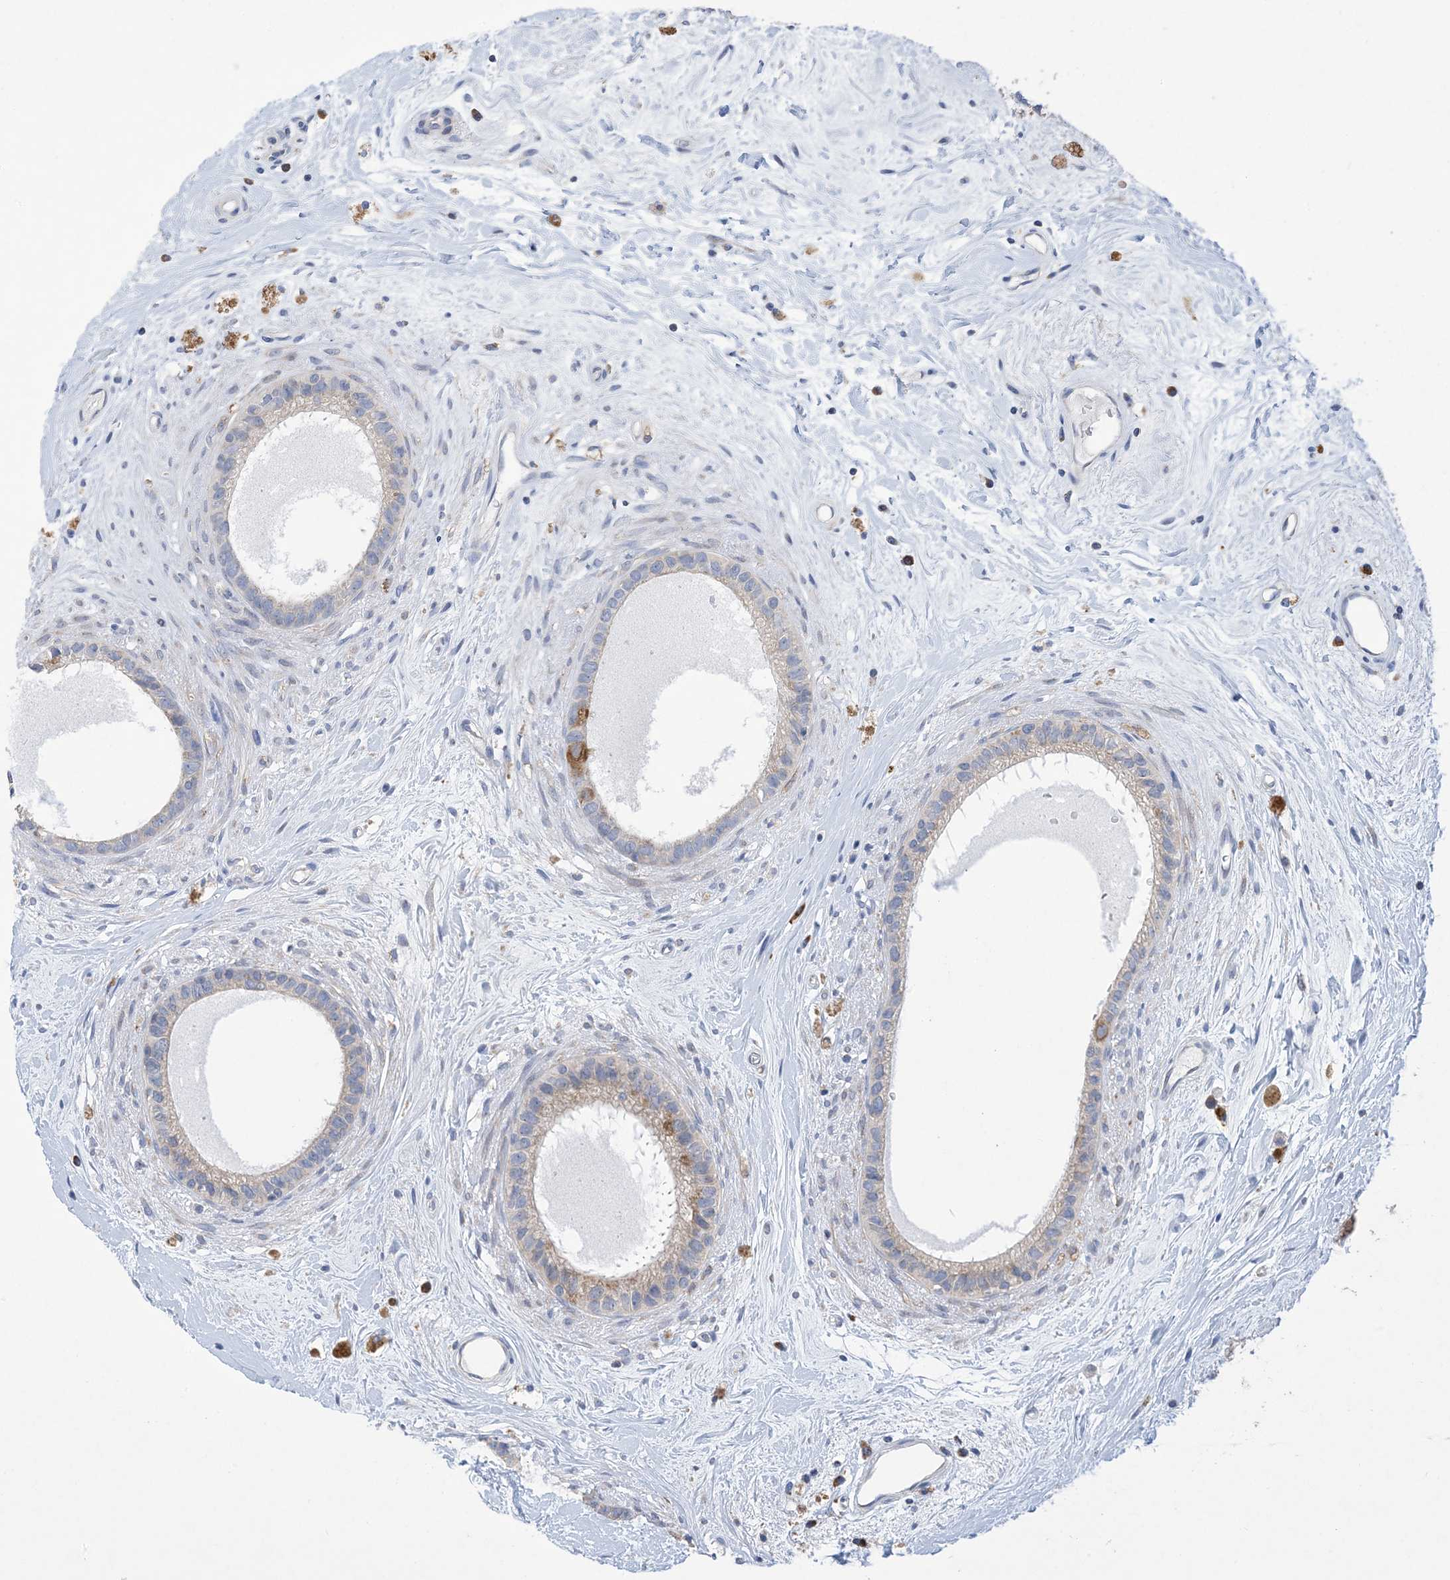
{"staining": {"intensity": "moderate", "quantity": "<25%", "location": "cytoplasmic/membranous"}, "tissue": "epididymis", "cell_type": "Glandular cells", "image_type": "normal", "snomed": [{"axis": "morphology", "description": "Normal tissue, NOS"}, {"axis": "topography", "description": "Epididymis"}], "caption": "Brown immunohistochemical staining in benign human epididymis displays moderate cytoplasmic/membranous positivity in approximately <25% of glandular cells. (DAB (3,3'-diaminobenzidine) IHC, brown staining for protein, blue staining for nuclei).", "gene": "CLEC16A", "patient": {"sex": "male", "age": 80}}